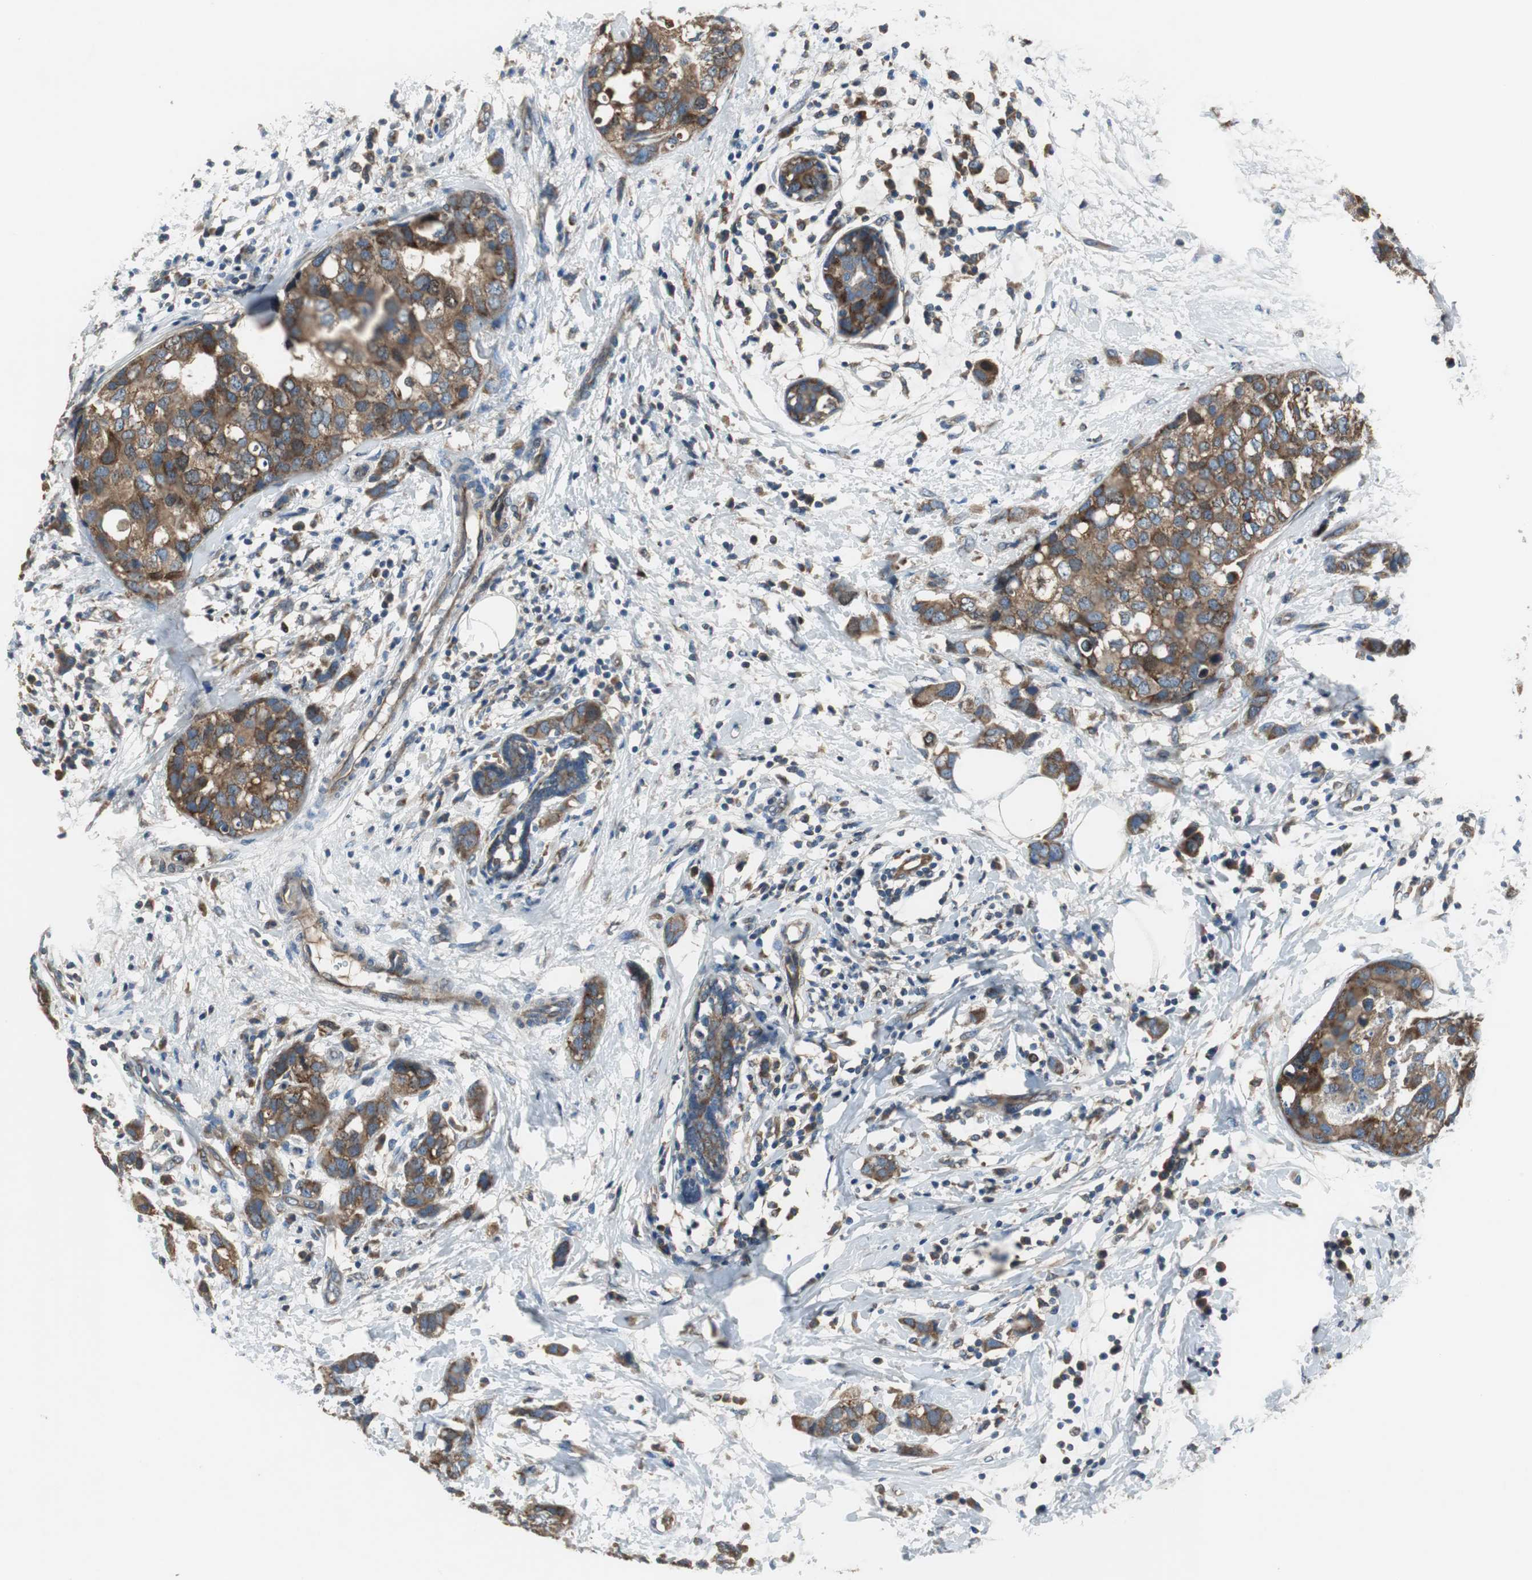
{"staining": {"intensity": "strong", "quantity": ">75%", "location": "cytoplasmic/membranous"}, "tissue": "breast cancer", "cell_type": "Tumor cells", "image_type": "cancer", "snomed": [{"axis": "morphology", "description": "Normal tissue, NOS"}, {"axis": "morphology", "description": "Duct carcinoma"}, {"axis": "topography", "description": "Breast"}], "caption": "Immunohistochemical staining of human breast cancer demonstrates high levels of strong cytoplasmic/membranous protein positivity in approximately >75% of tumor cells. The staining is performed using DAB (3,3'-diaminobenzidine) brown chromogen to label protein expression. The nuclei are counter-stained blue using hematoxylin.", "gene": "PI4KB", "patient": {"sex": "female", "age": 50}}